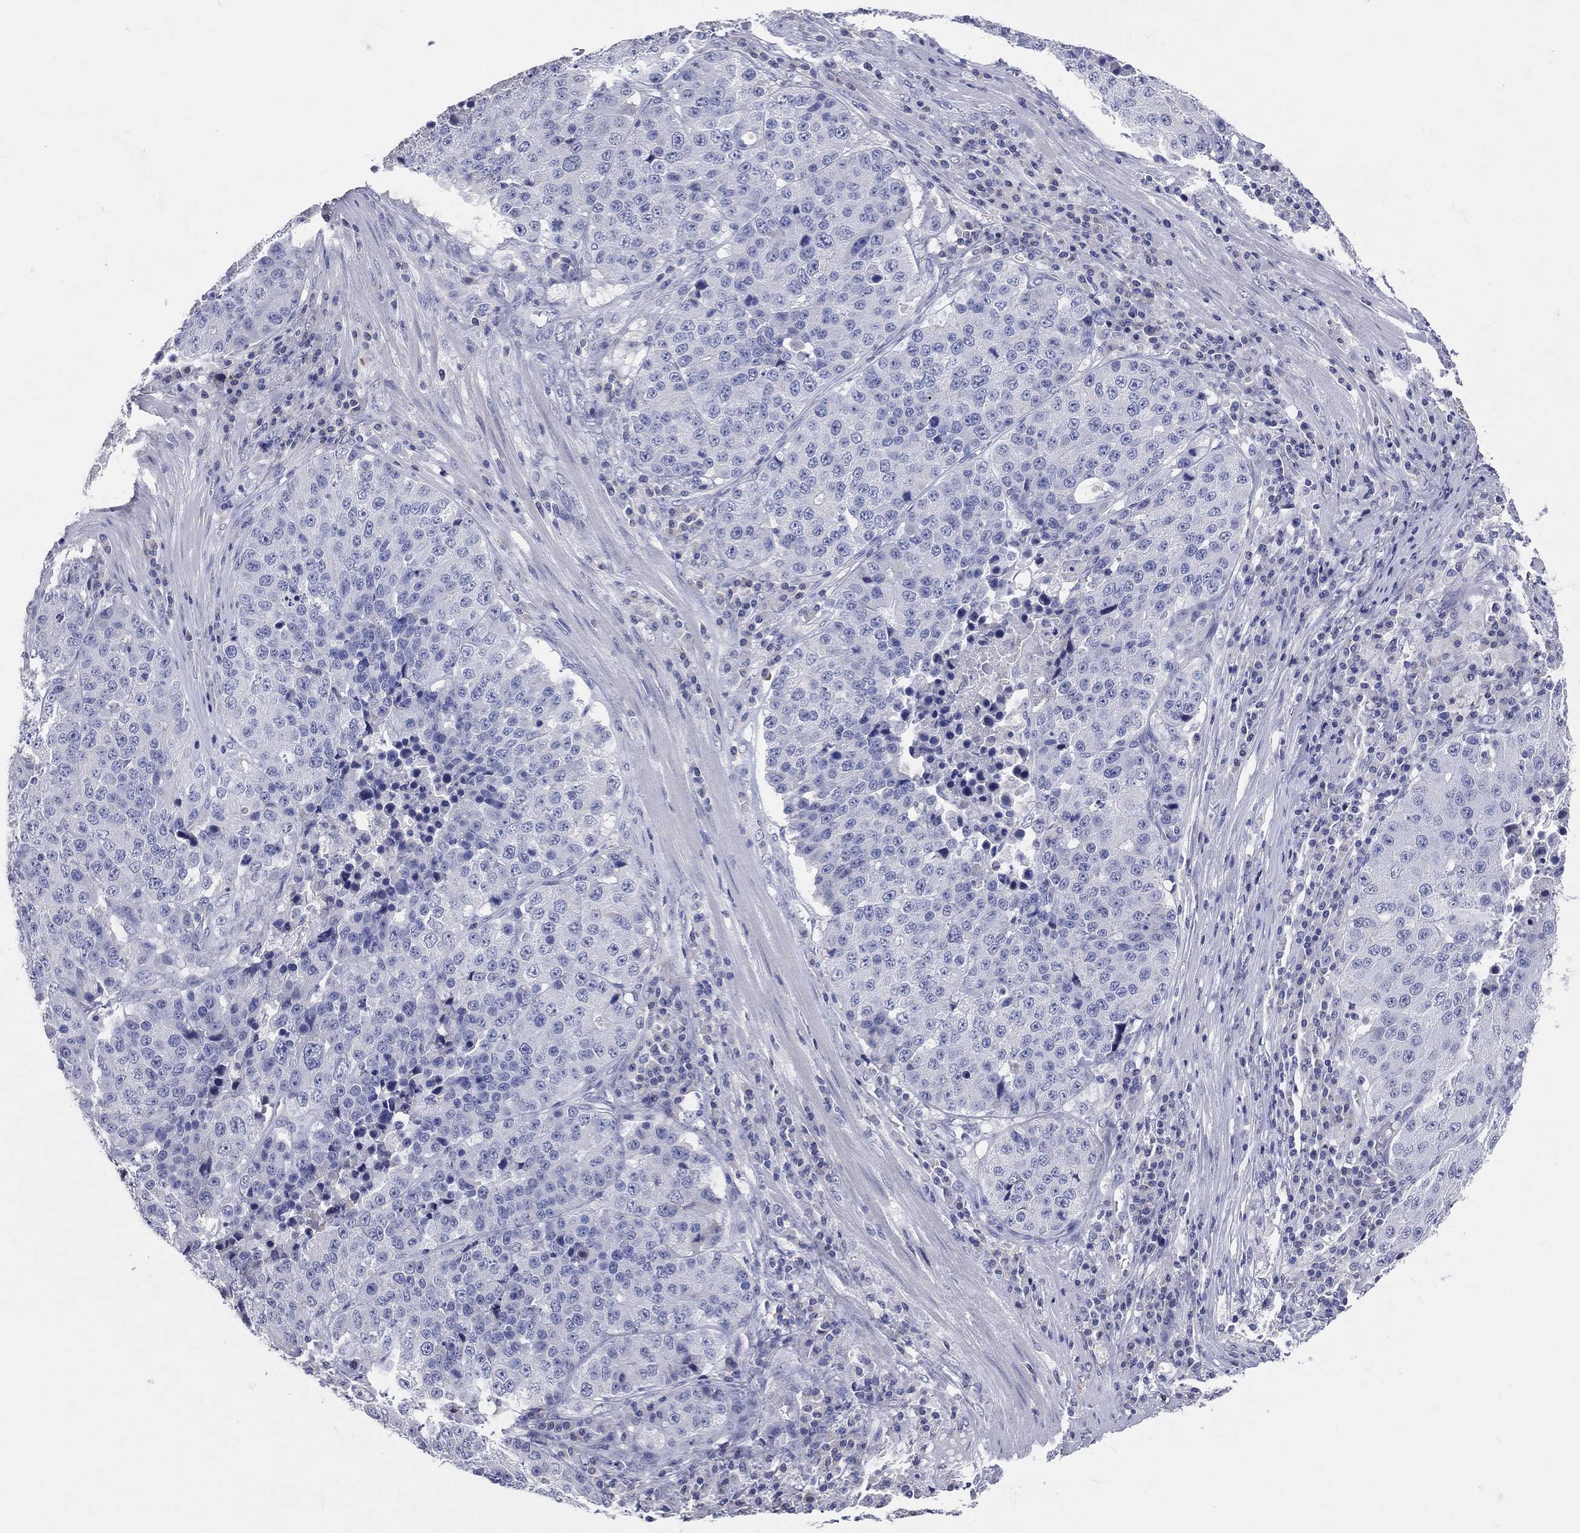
{"staining": {"intensity": "negative", "quantity": "none", "location": "none"}, "tissue": "stomach cancer", "cell_type": "Tumor cells", "image_type": "cancer", "snomed": [{"axis": "morphology", "description": "Adenocarcinoma, NOS"}, {"axis": "topography", "description": "Stomach"}], "caption": "Stomach cancer (adenocarcinoma) stained for a protein using IHC reveals no staining tumor cells.", "gene": "LAT", "patient": {"sex": "male", "age": 71}}